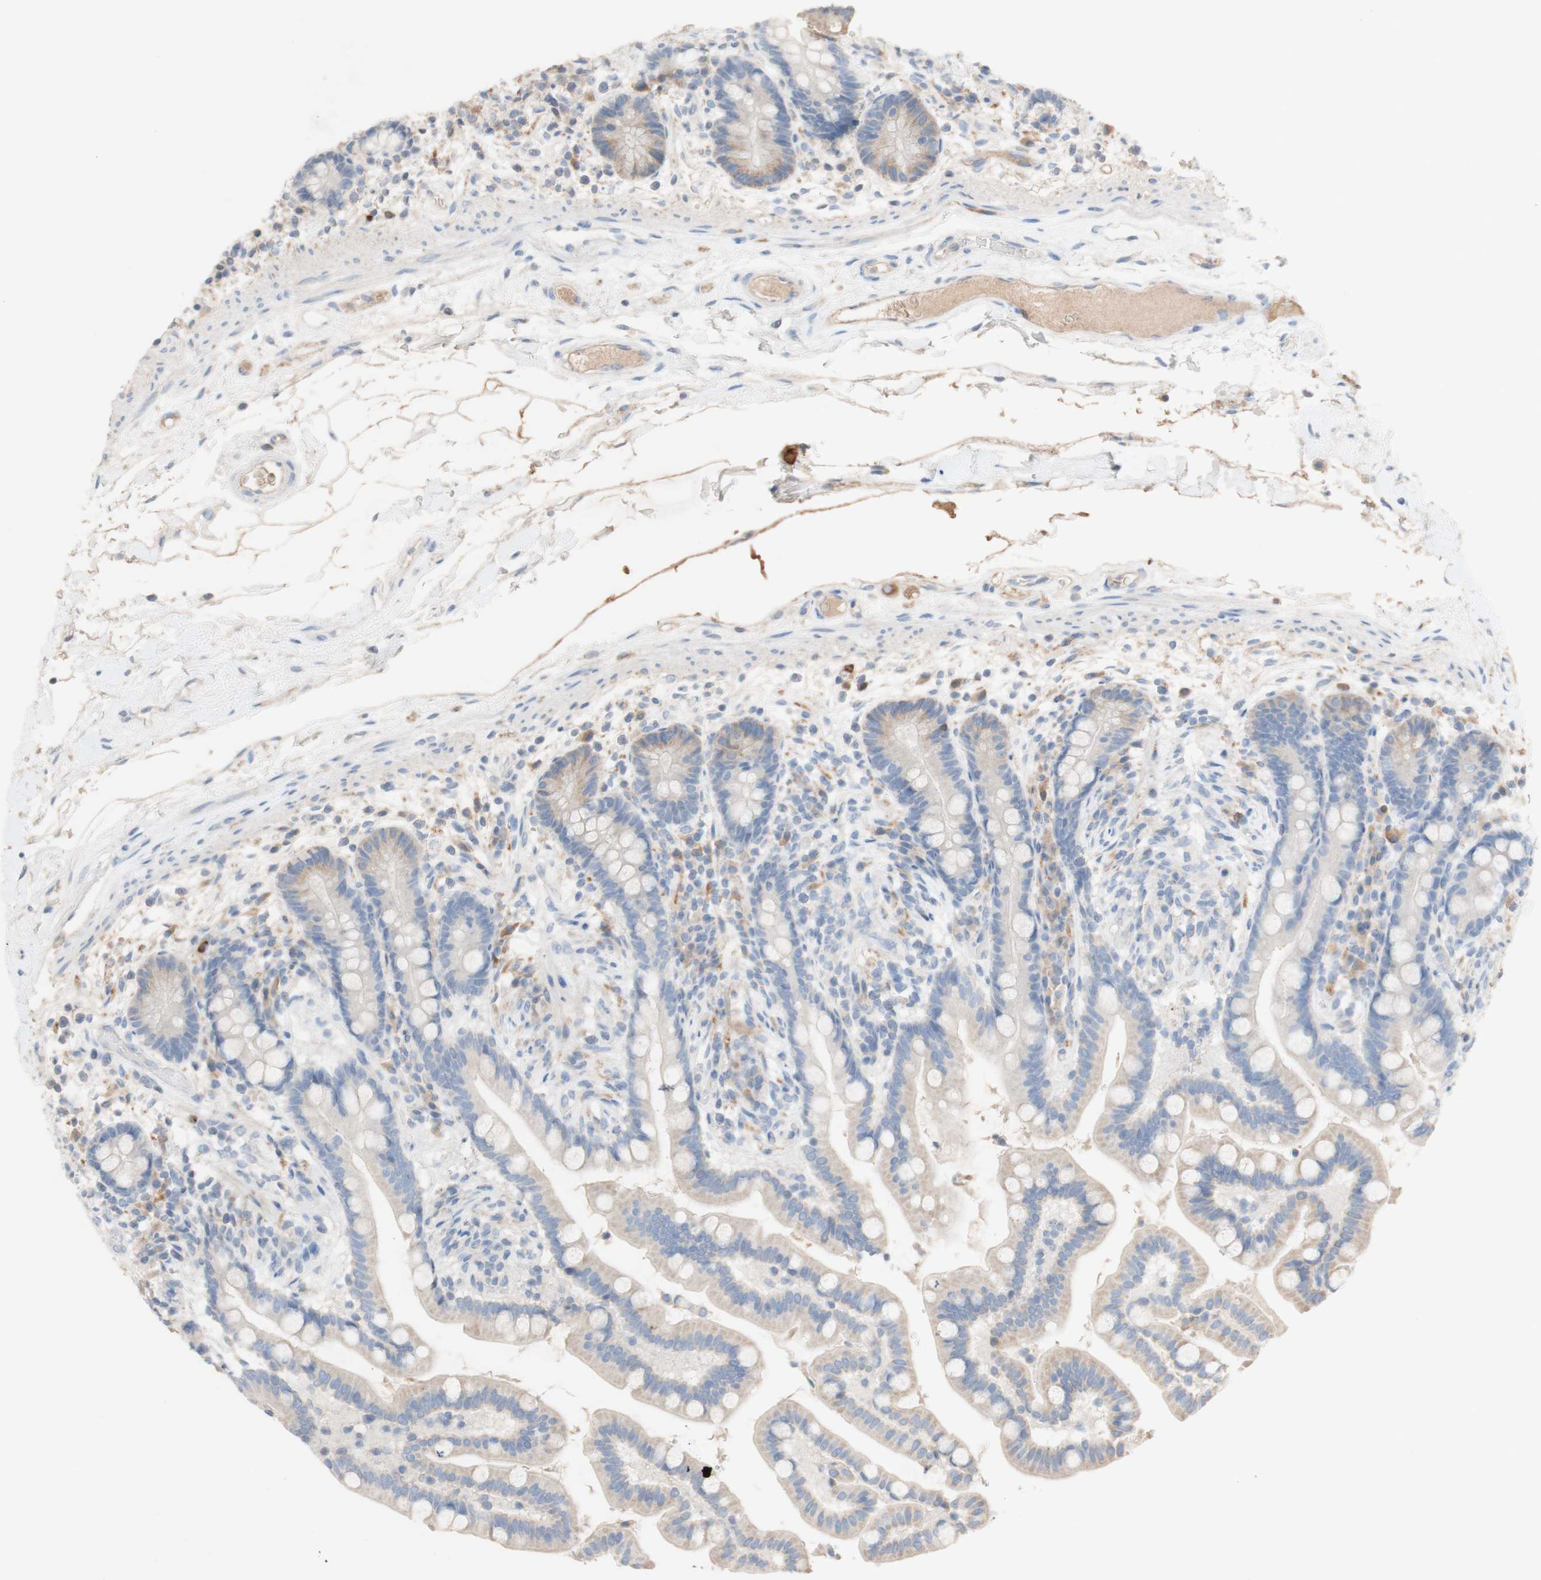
{"staining": {"intensity": "weak", "quantity": "25%-75%", "location": "cytoplasmic/membranous"}, "tissue": "colon", "cell_type": "Endothelial cells", "image_type": "normal", "snomed": [{"axis": "morphology", "description": "Normal tissue, NOS"}, {"axis": "topography", "description": "Colon"}], "caption": "An immunohistochemistry photomicrograph of normal tissue is shown. Protein staining in brown highlights weak cytoplasmic/membranous positivity in colon within endothelial cells.", "gene": "PACSIN1", "patient": {"sex": "male", "age": 73}}